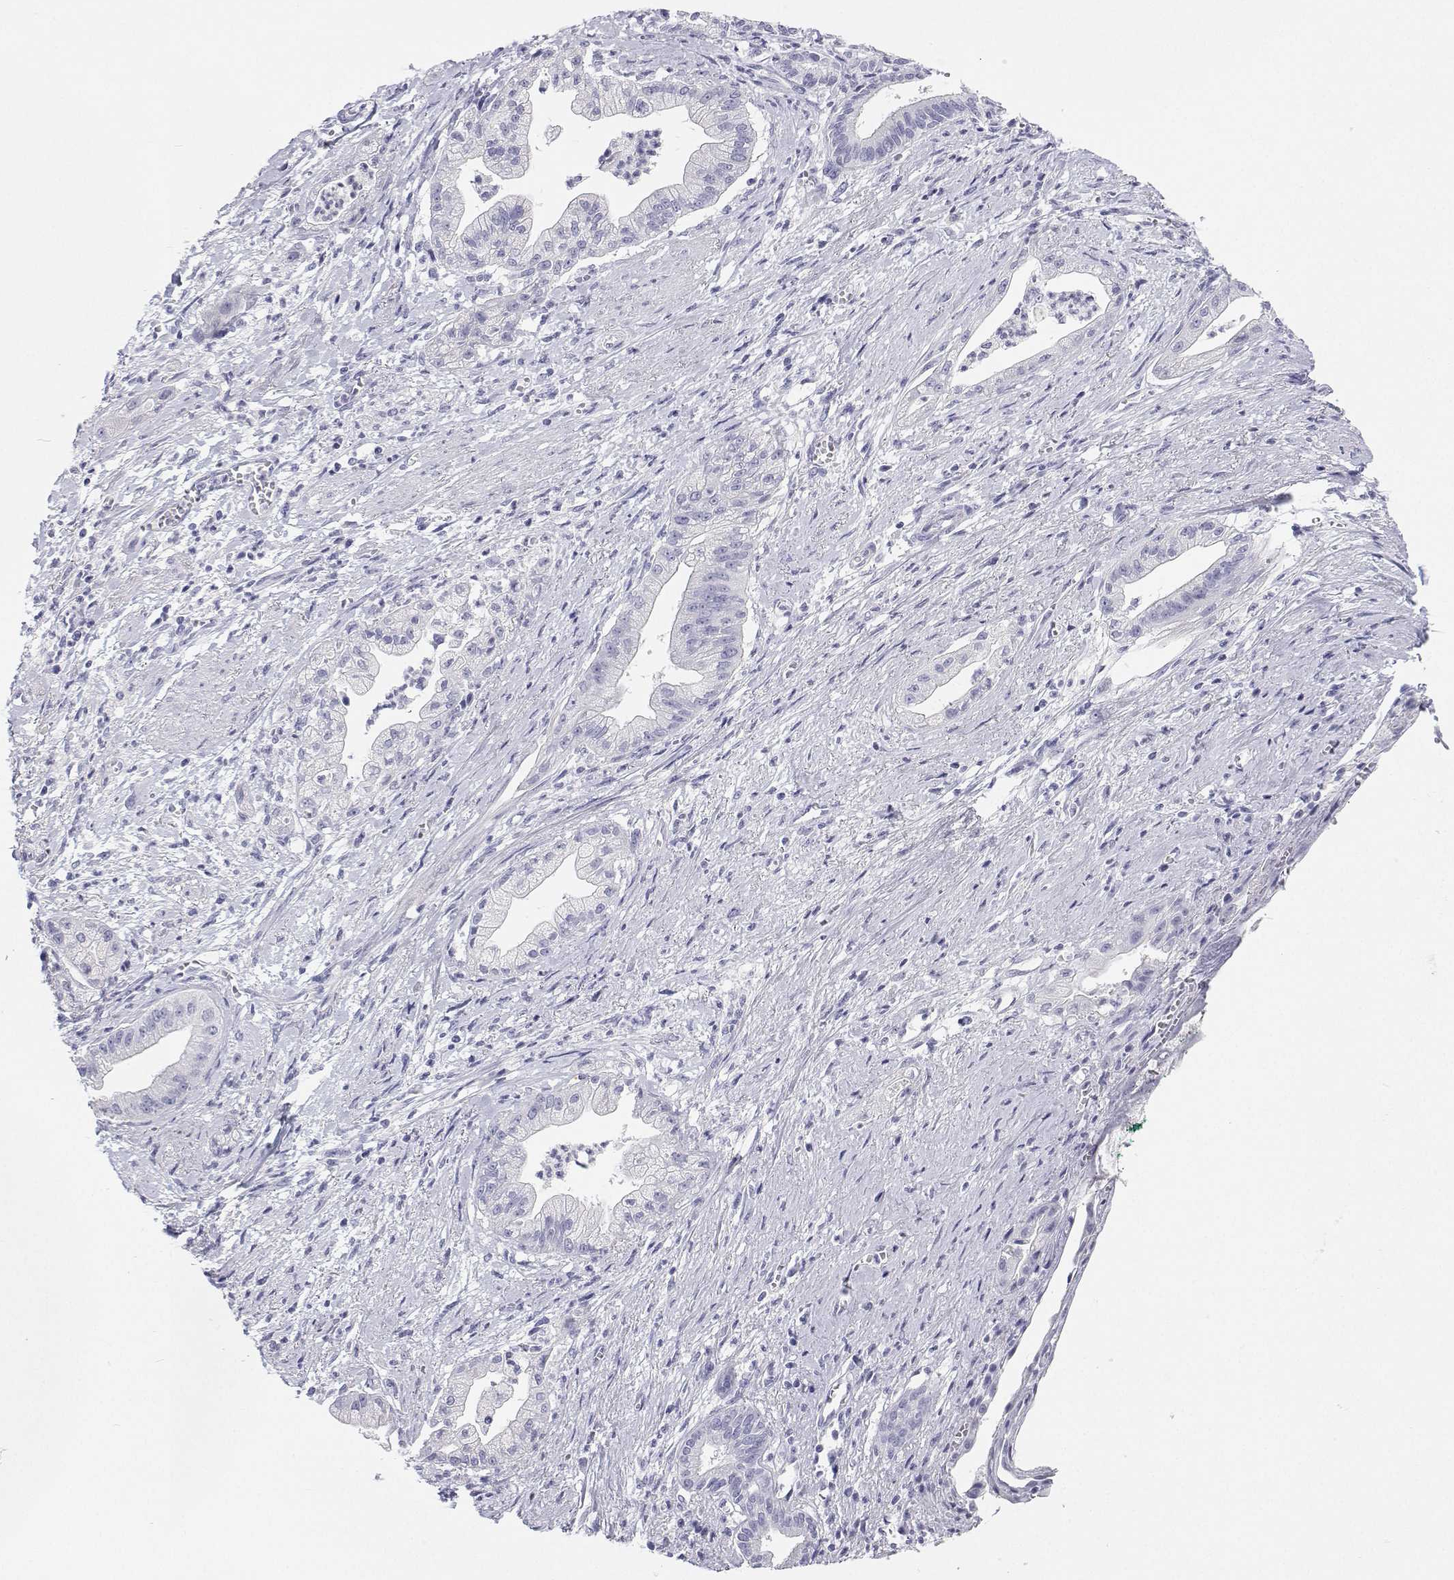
{"staining": {"intensity": "negative", "quantity": "none", "location": "none"}, "tissue": "pancreatic cancer", "cell_type": "Tumor cells", "image_type": "cancer", "snomed": [{"axis": "morphology", "description": "Normal tissue, NOS"}, {"axis": "morphology", "description": "Adenocarcinoma, NOS"}, {"axis": "topography", "description": "Lymph node"}, {"axis": "topography", "description": "Pancreas"}], "caption": "A histopathology image of pancreatic cancer stained for a protein displays no brown staining in tumor cells.", "gene": "BHMT", "patient": {"sex": "female", "age": 58}}